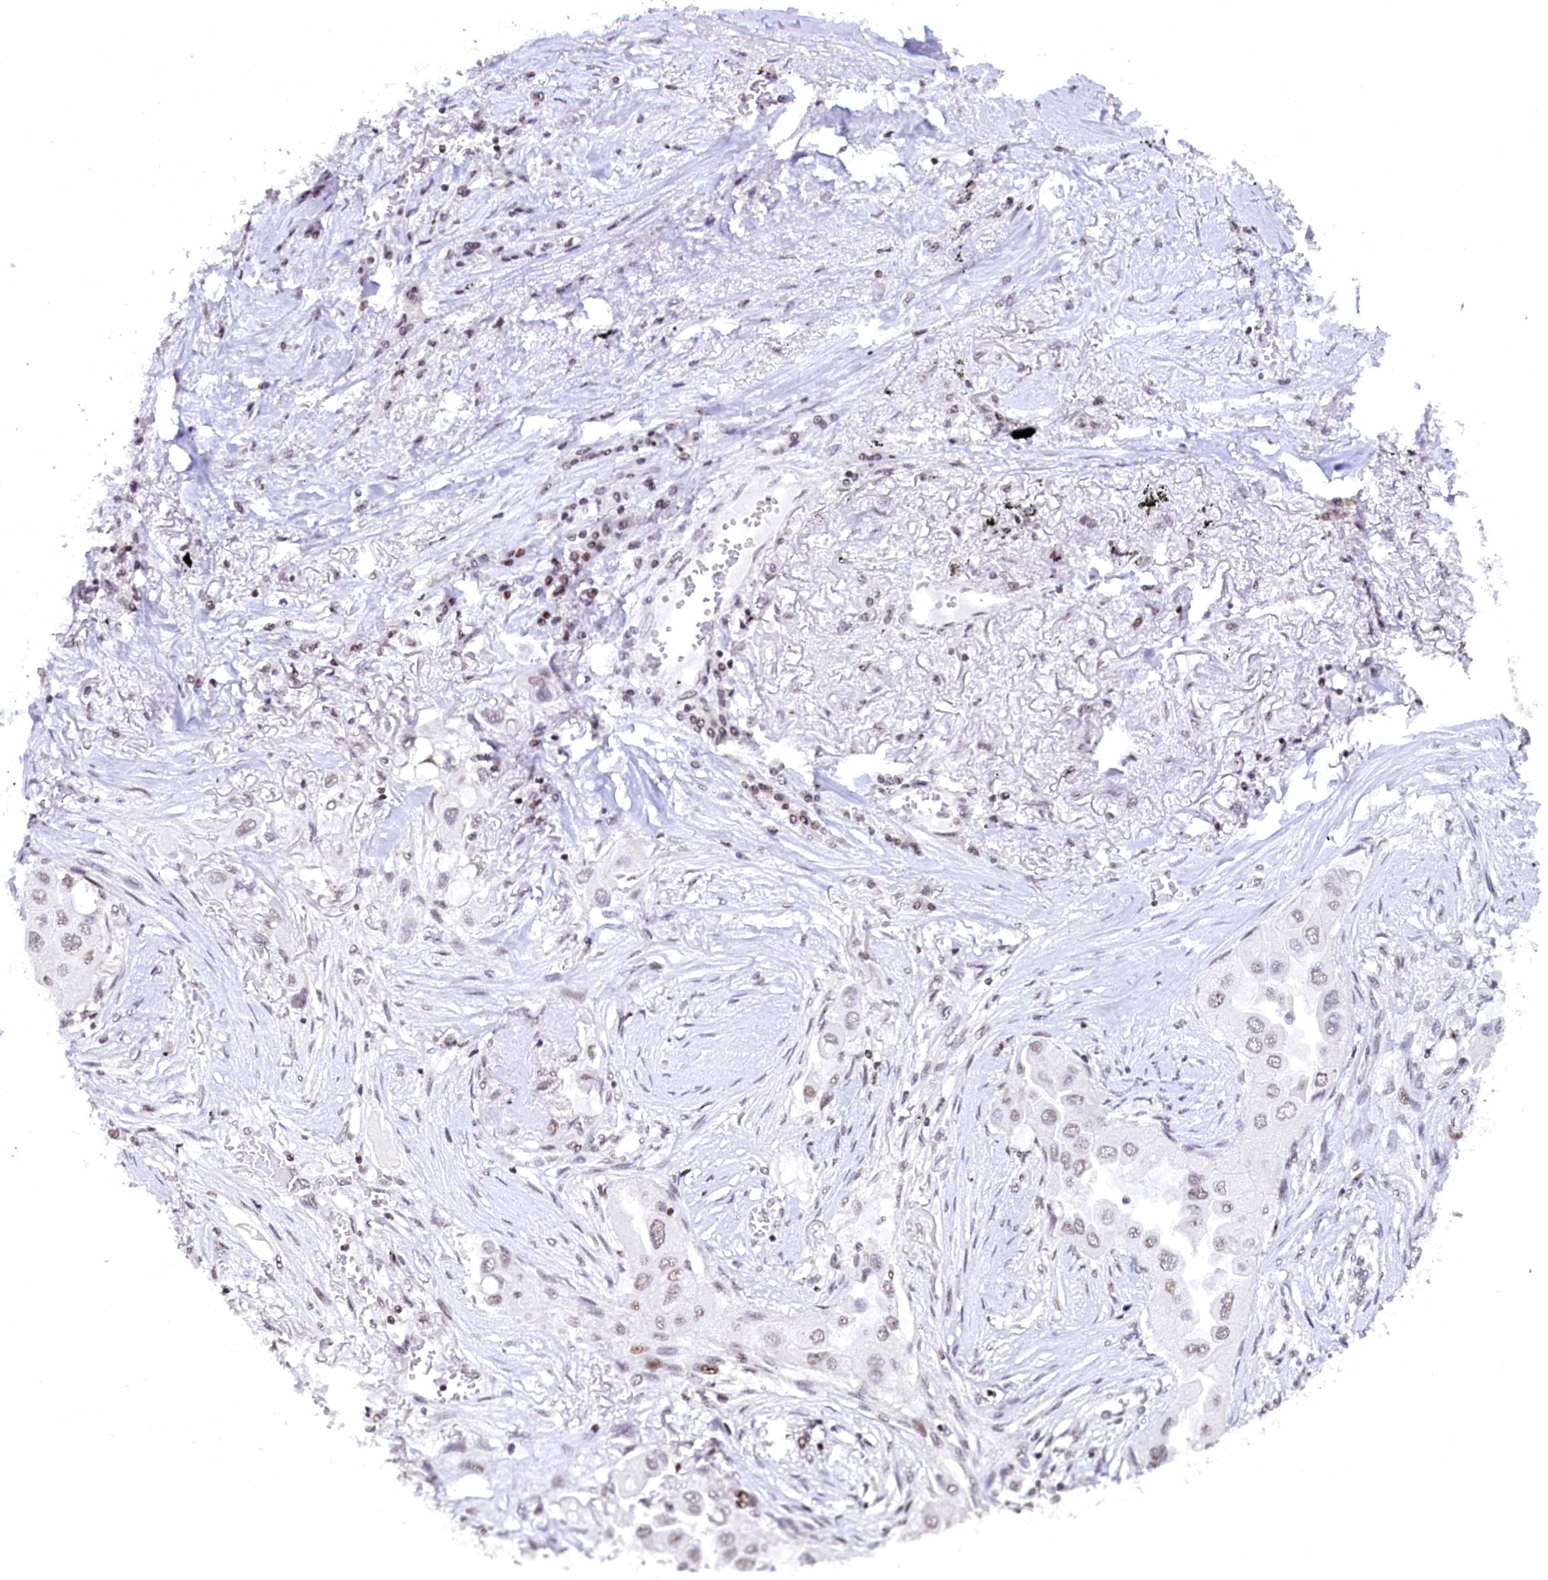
{"staining": {"intensity": "negative", "quantity": "none", "location": "none"}, "tissue": "lung cancer", "cell_type": "Tumor cells", "image_type": "cancer", "snomed": [{"axis": "morphology", "description": "Adenocarcinoma, NOS"}, {"axis": "topography", "description": "Lung"}], "caption": "High power microscopy image of an immunohistochemistry (IHC) histopathology image of lung cancer, revealing no significant staining in tumor cells.", "gene": "FYB1", "patient": {"sex": "female", "age": 76}}